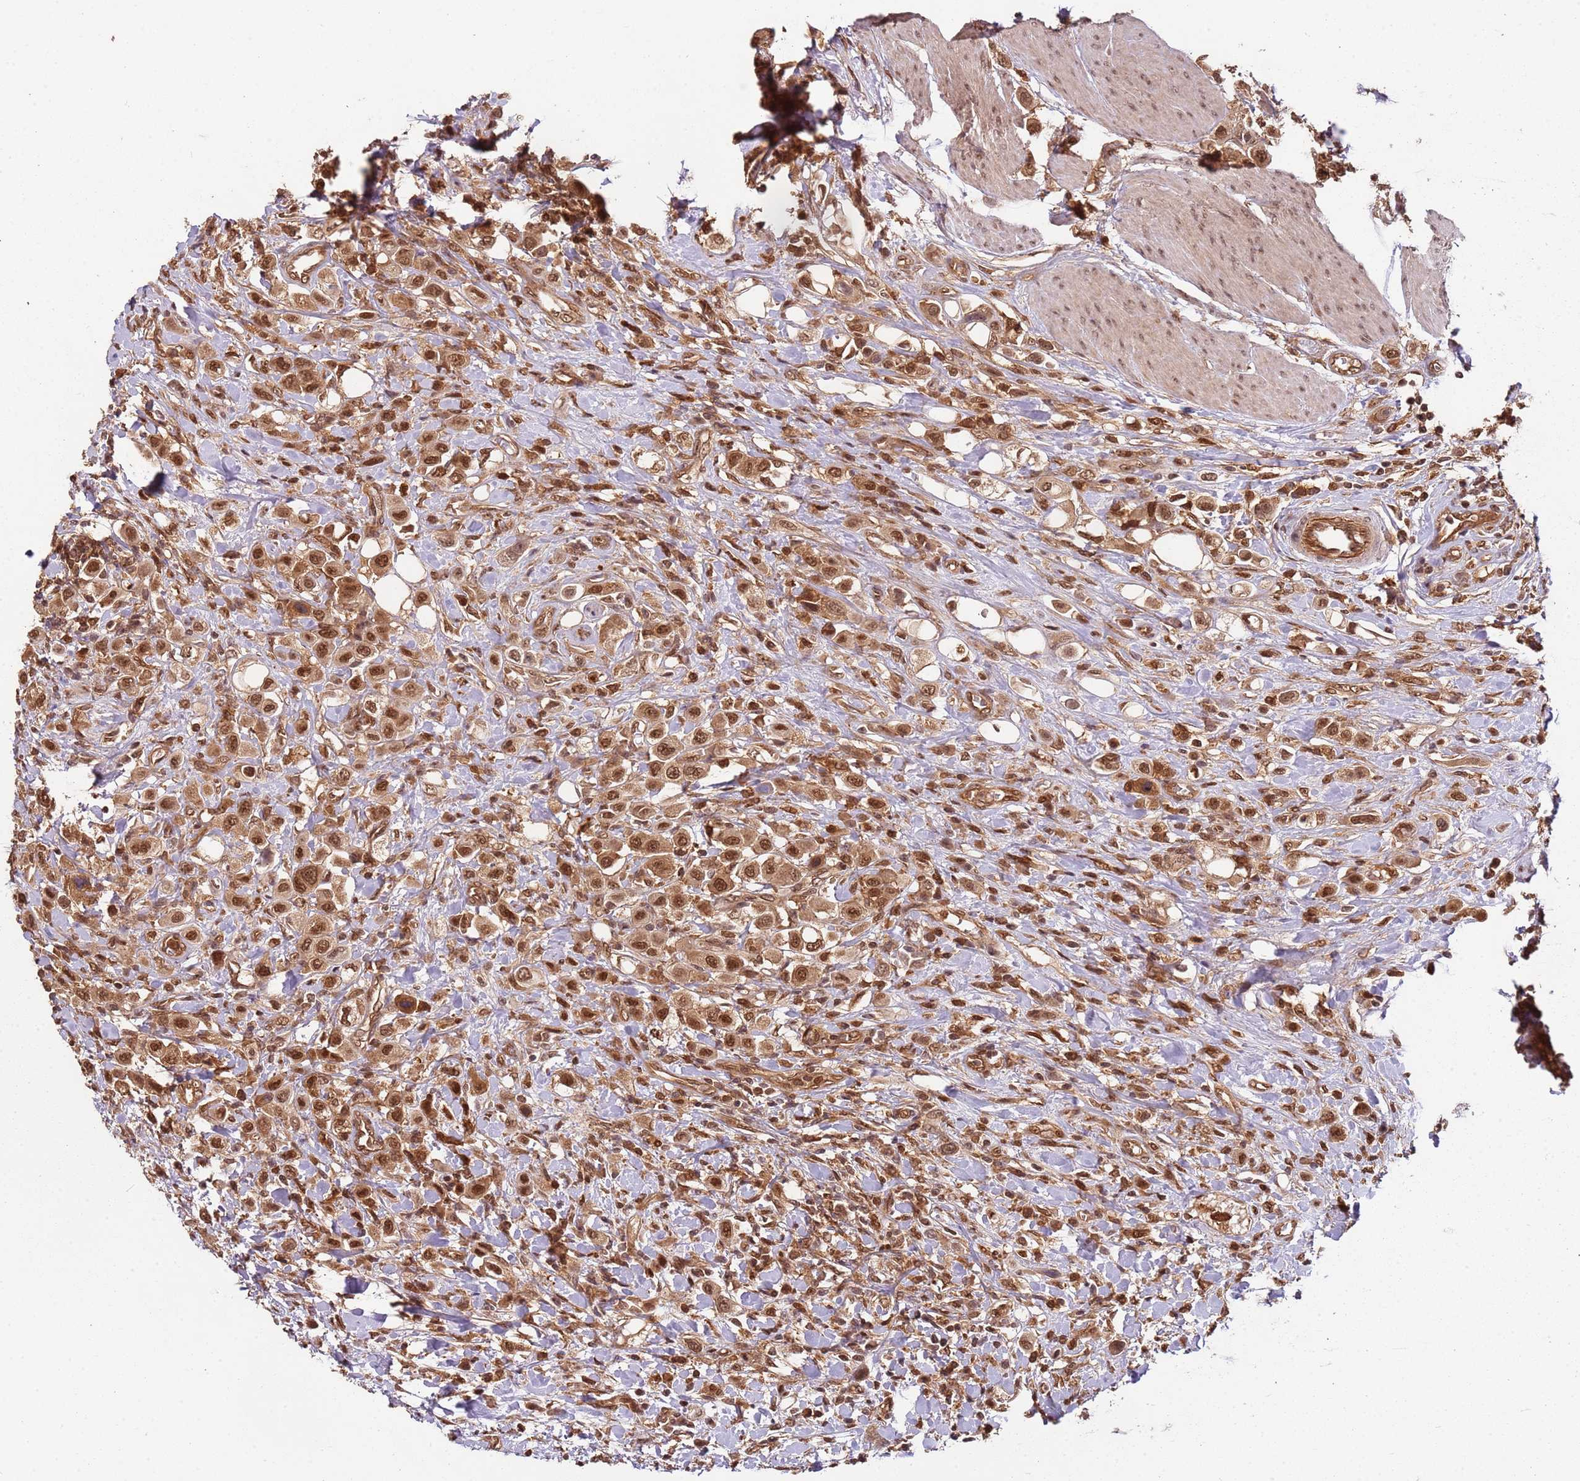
{"staining": {"intensity": "moderate", "quantity": ">75%", "location": "cytoplasmic/membranous,nuclear"}, "tissue": "urothelial cancer", "cell_type": "Tumor cells", "image_type": "cancer", "snomed": [{"axis": "morphology", "description": "Urothelial carcinoma, High grade"}, {"axis": "topography", "description": "Urinary bladder"}], "caption": "DAB (3,3'-diaminobenzidine) immunohistochemical staining of urothelial carcinoma (high-grade) displays moderate cytoplasmic/membranous and nuclear protein staining in about >75% of tumor cells.", "gene": "PGLS", "patient": {"sex": "male", "age": 50}}